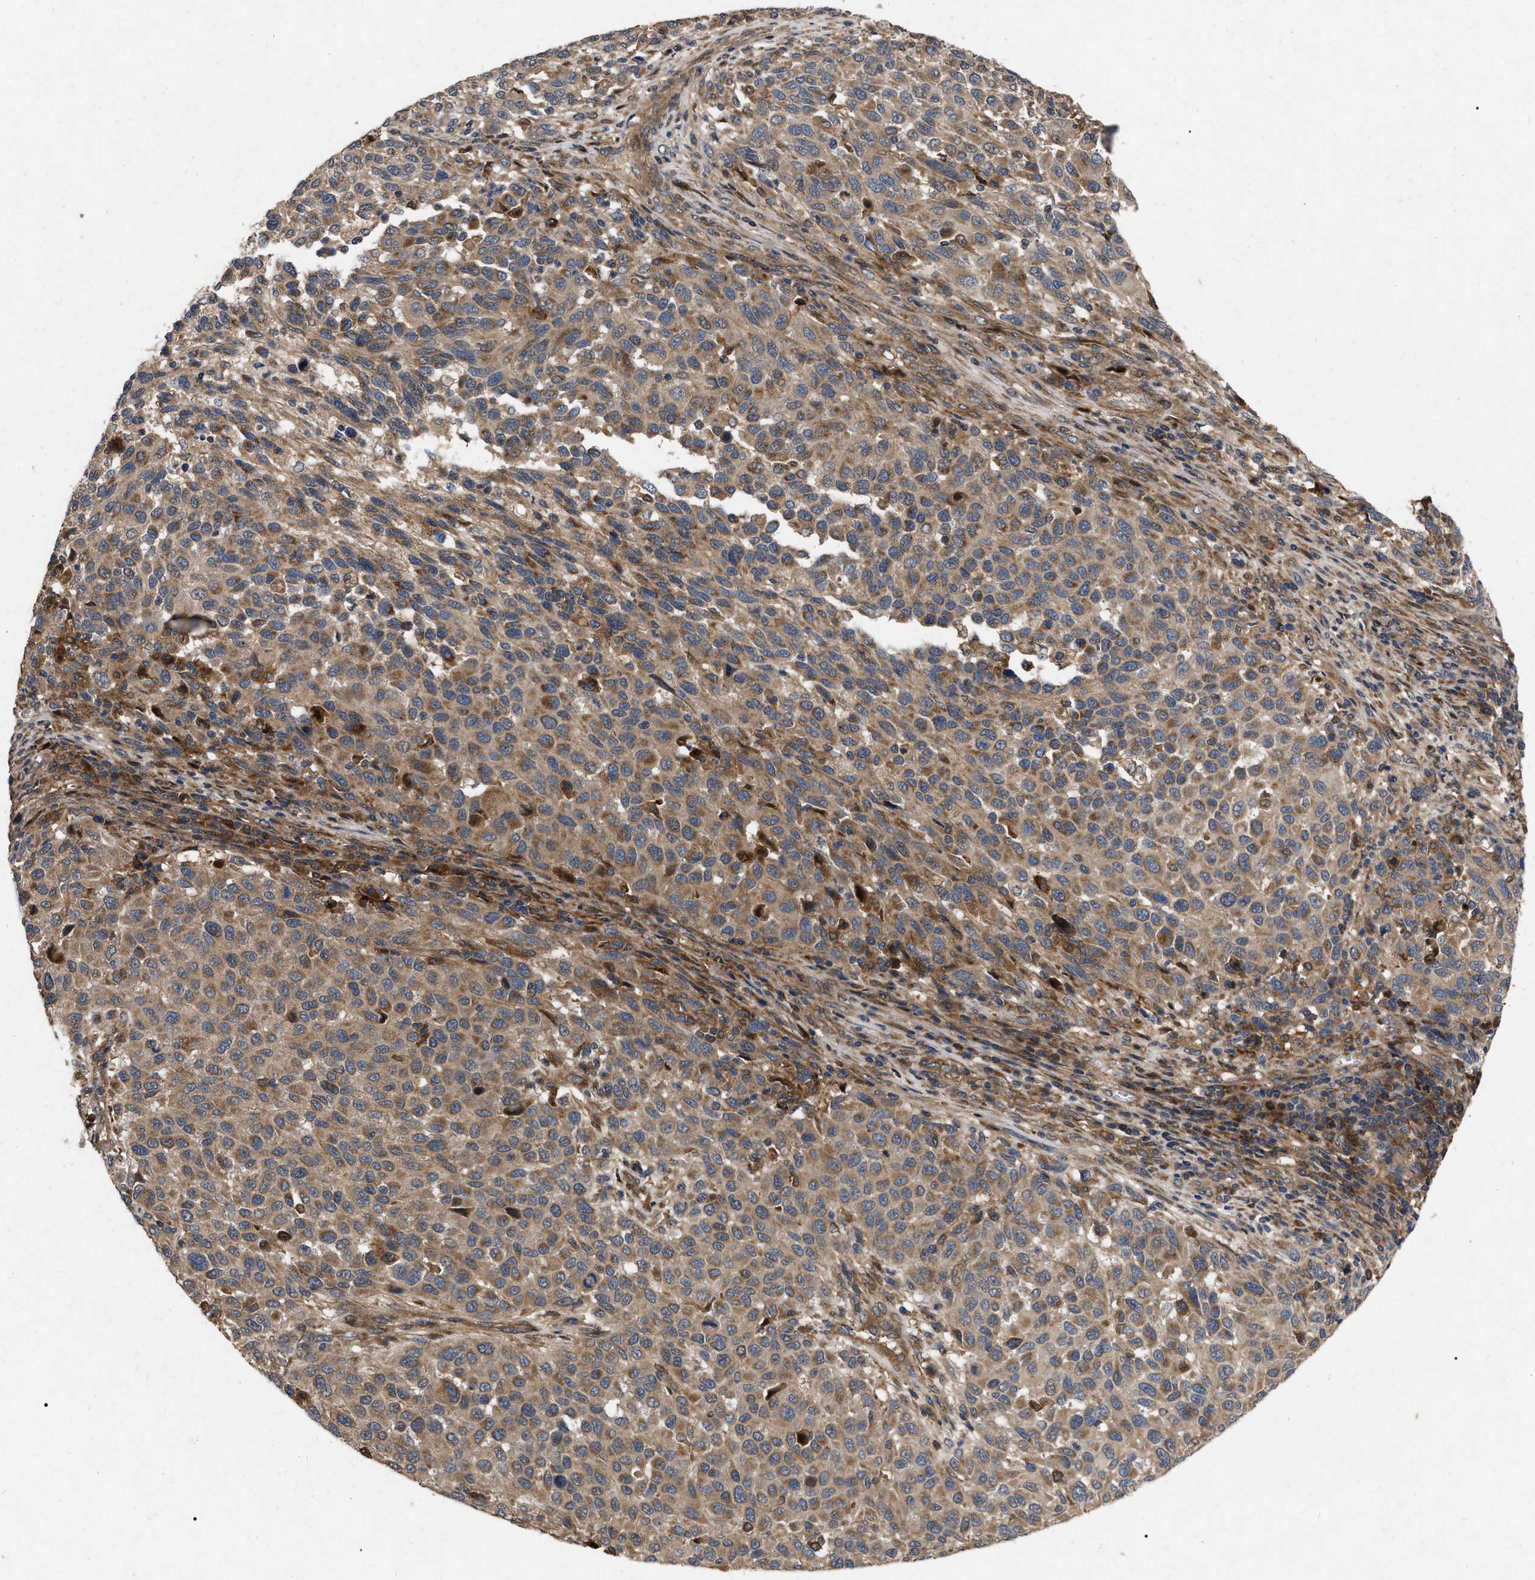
{"staining": {"intensity": "moderate", "quantity": ">75%", "location": "cytoplasmic/membranous"}, "tissue": "melanoma", "cell_type": "Tumor cells", "image_type": "cancer", "snomed": [{"axis": "morphology", "description": "Malignant melanoma, Metastatic site"}, {"axis": "topography", "description": "Lymph node"}], "caption": "IHC micrograph of malignant melanoma (metastatic site) stained for a protein (brown), which exhibits medium levels of moderate cytoplasmic/membranous positivity in approximately >75% of tumor cells.", "gene": "CDKN2C", "patient": {"sex": "male", "age": 61}}